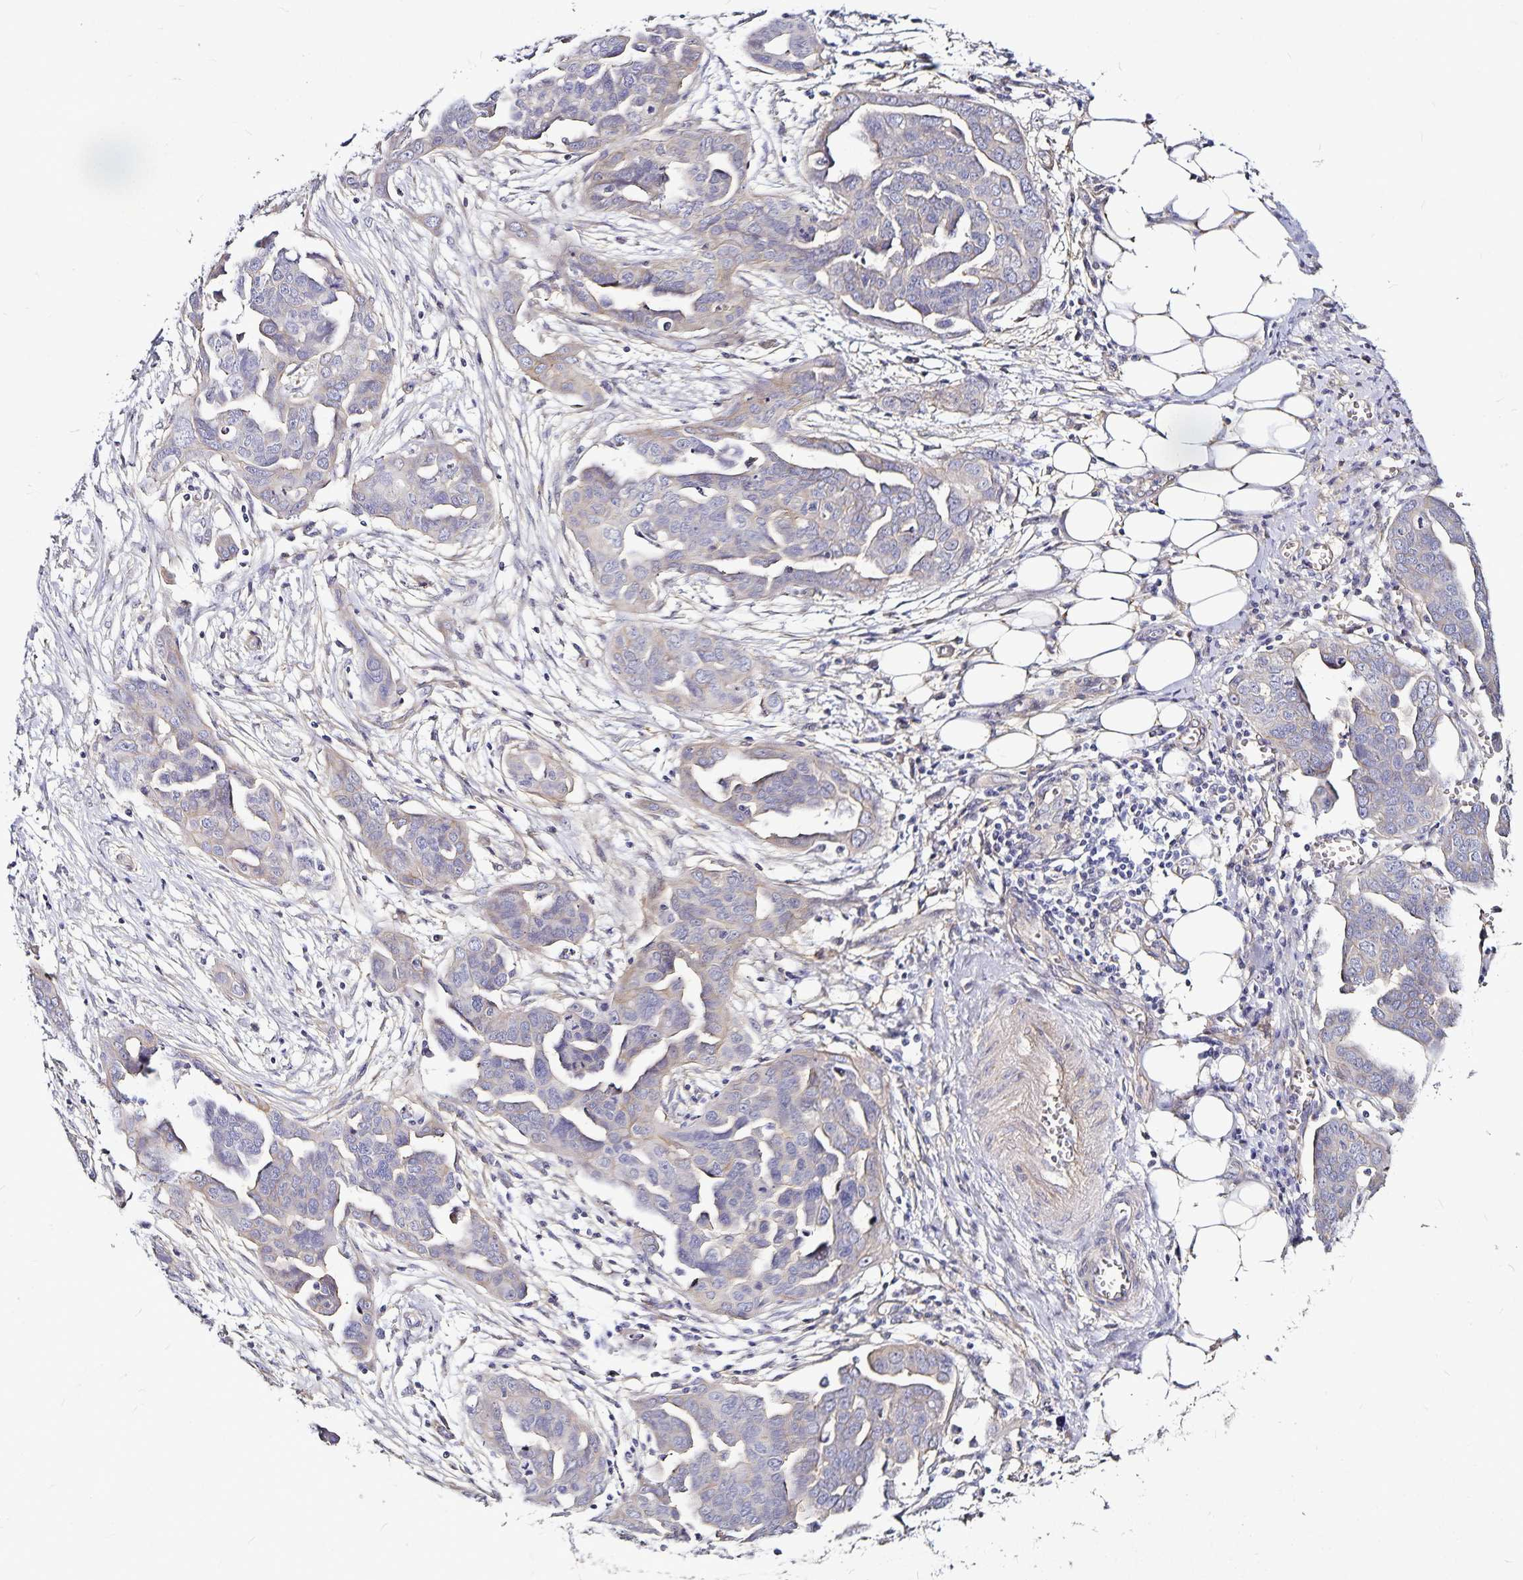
{"staining": {"intensity": "weak", "quantity": "<25%", "location": "cytoplasmic/membranous"}, "tissue": "ovarian cancer", "cell_type": "Tumor cells", "image_type": "cancer", "snomed": [{"axis": "morphology", "description": "Cystadenocarcinoma, serous, NOS"}, {"axis": "topography", "description": "Ovary"}], "caption": "Human ovarian cancer (serous cystadenocarcinoma) stained for a protein using immunohistochemistry demonstrates no positivity in tumor cells.", "gene": "GNG12", "patient": {"sex": "female", "age": 59}}